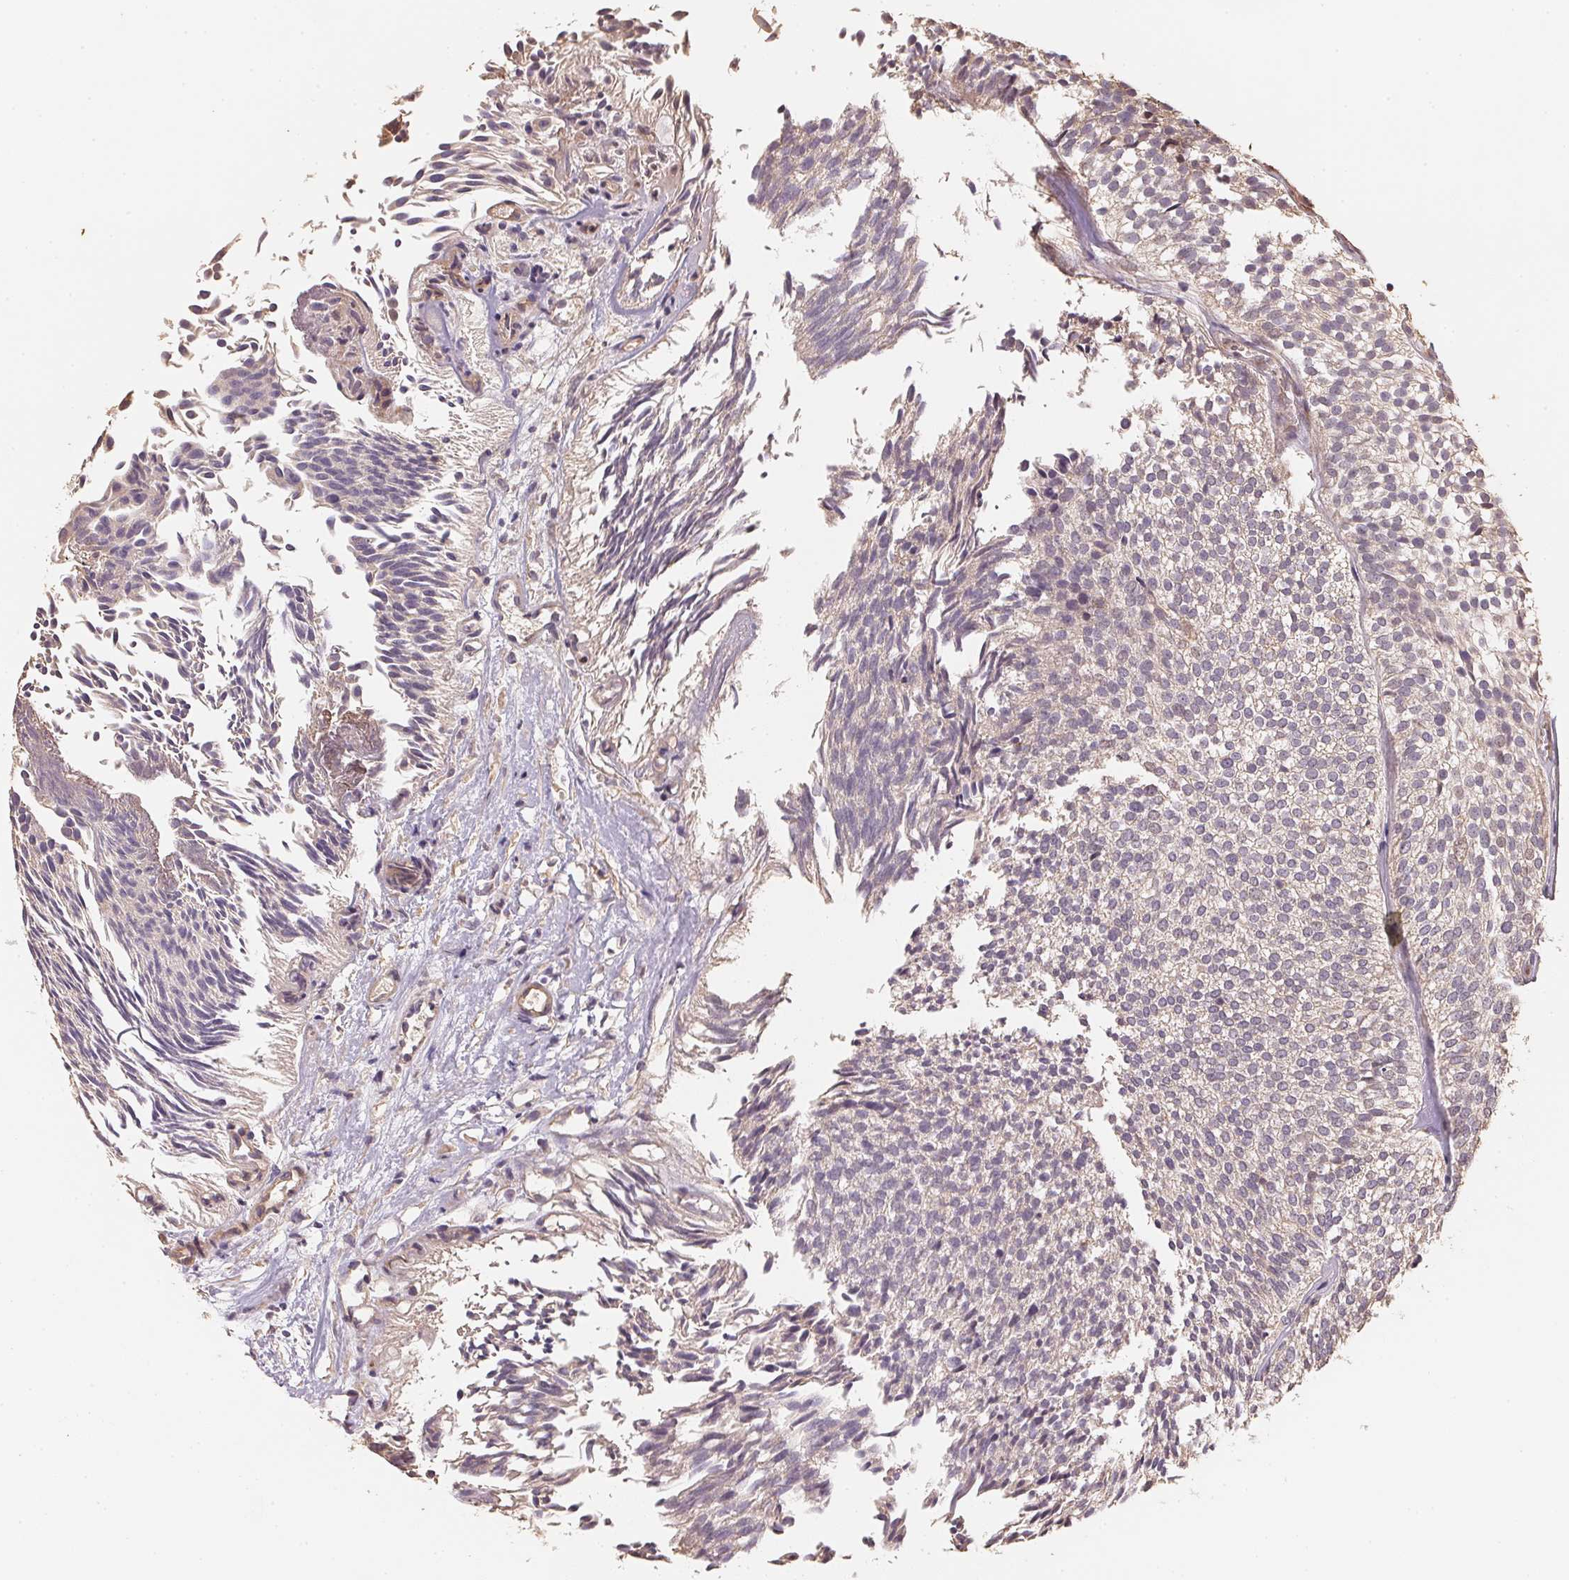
{"staining": {"intensity": "negative", "quantity": "none", "location": "none"}, "tissue": "urothelial cancer", "cell_type": "Tumor cells", "image_type": "cancer", "snomed": [{"axis": "morphology", "description": "Urothelial carcinoma, Low grade"}, {"axis": "topography", "description": "Urinary bladder"}], "caption": "This is an immunohistochemistry photomicrograph of human urothelial cancer. There is no expression in tumor cells.", "gene": "TMEM222", "patient": {"sex": "male", "age": 91}}